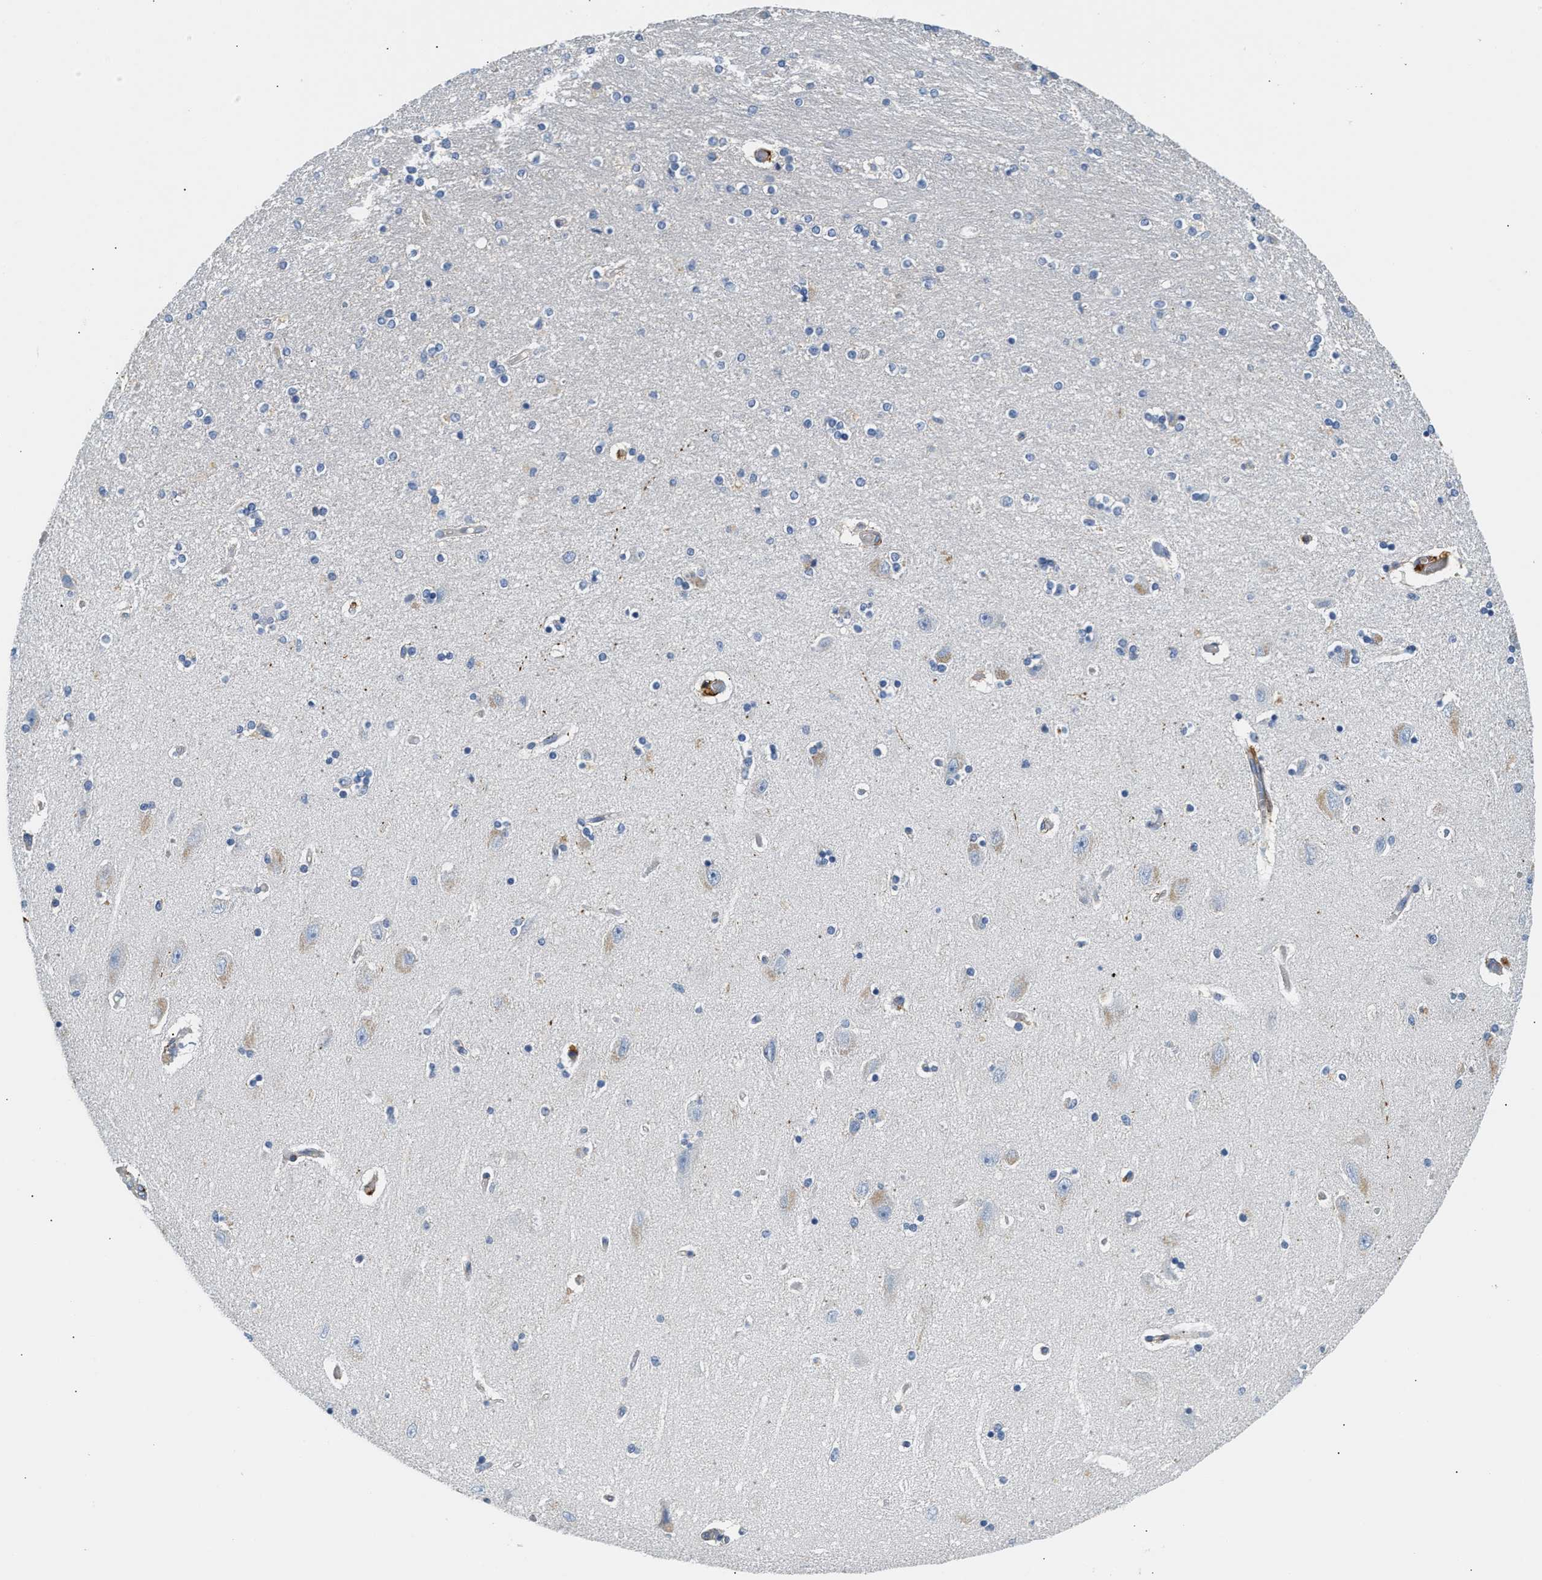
{"staining": {"intensity": "negative", "quantity": "none", "location": "none"}, "tissue": "hippocampus", "cell_type": "Glial cells", "image_type": "normal", "snomed": [{"axis": "morphology", "description": "Normal tissue, NOS"}, {"axis": "topography", "description": "Hippocampus"}], "caption": "A high-resolution micrograph shows immunohistochemistry (IHC) staining of unremarkable hippocampus, which displays no significant positivity in glial cells.", "gene": "NSUN7", "patient": {"sex": "female", "age": 54}}